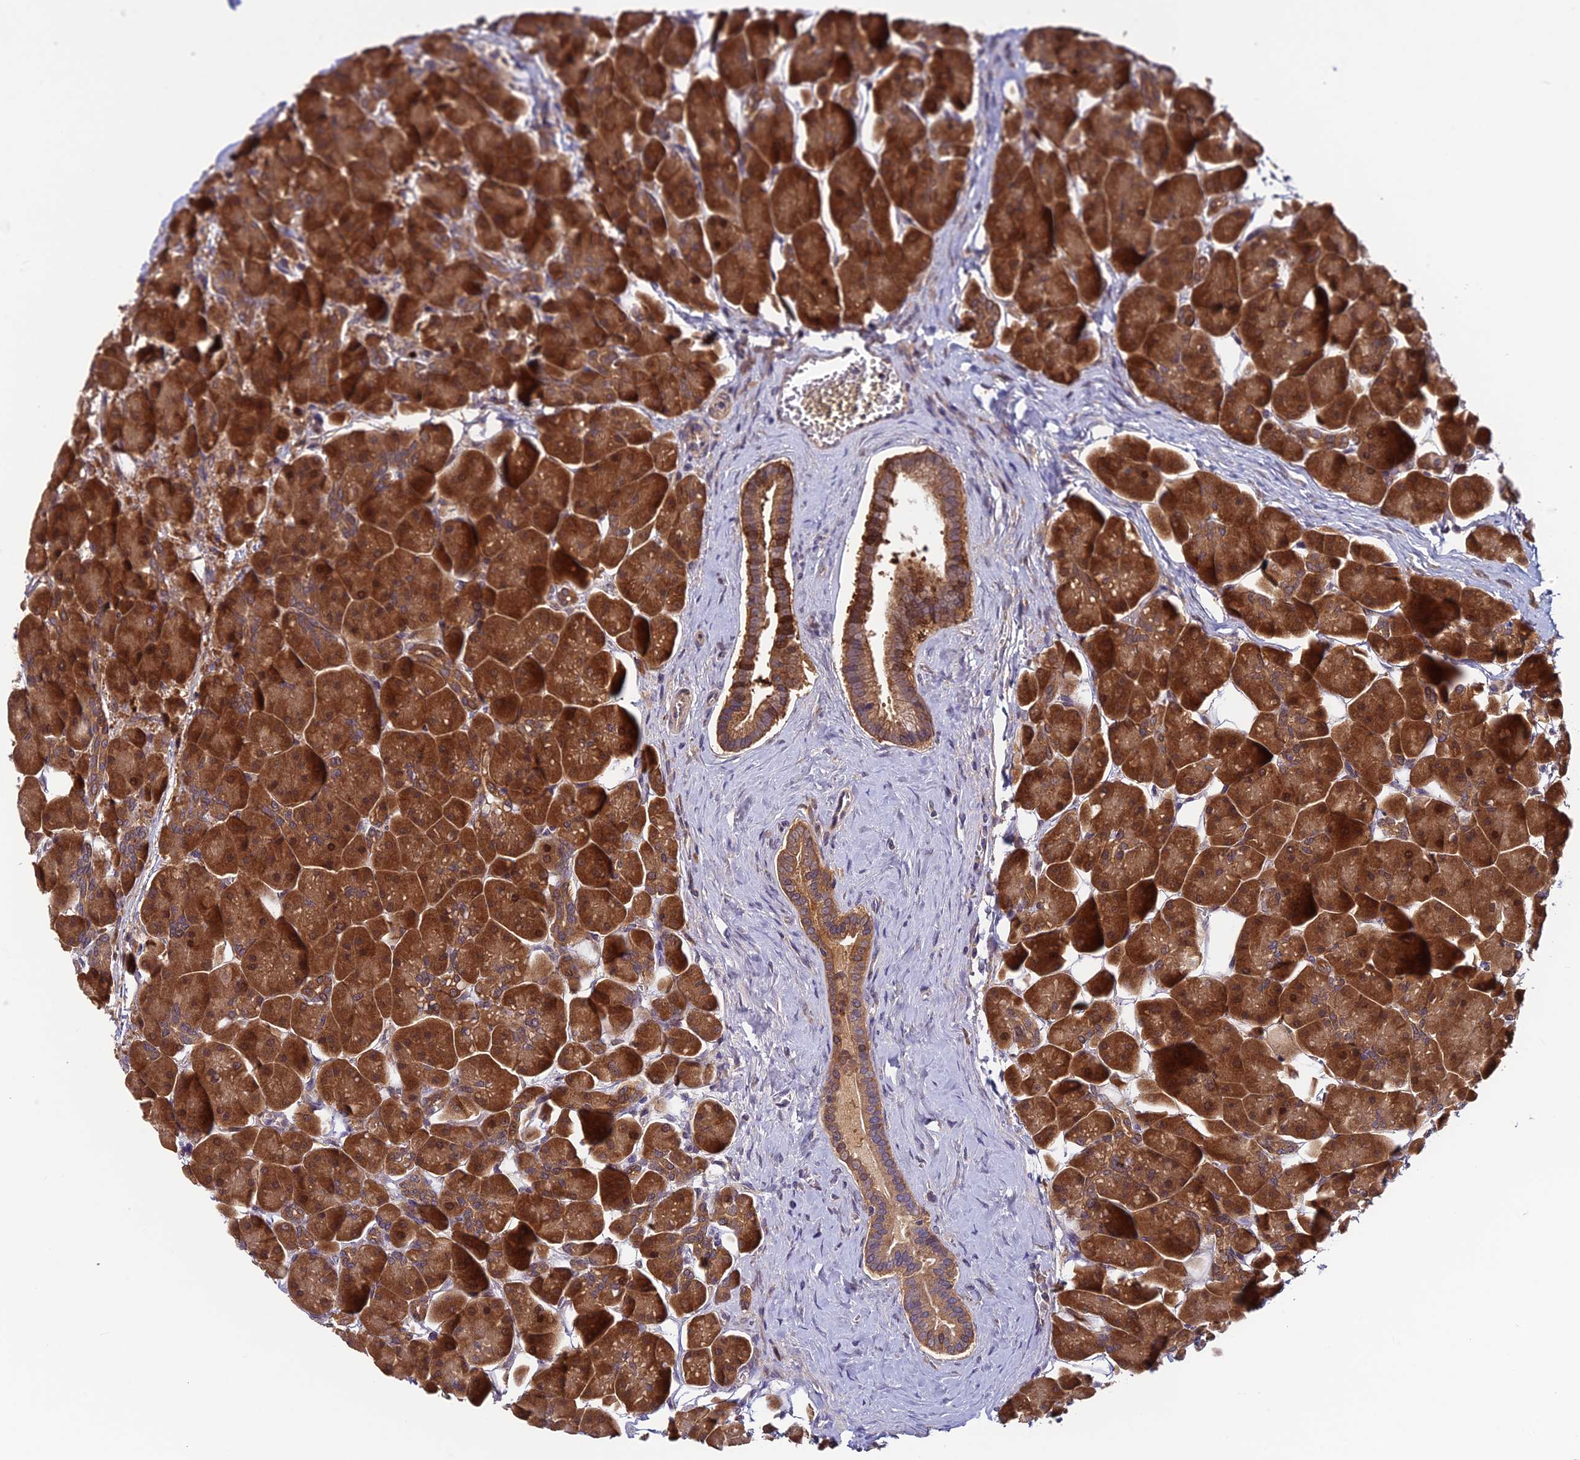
{"staining": {"intensity": "strong", "quantity": ">75%", "location": "cytoplasmic/membranous,nuclear"}, "tissue": "pancreas", "cell_type": "Exocrine glandular cells", "image_type": "normal", "snomed": [{"axis": "morphology", "description": "Normal tissue, NOS"}, {"axis": "topography", "description": "Pancreas"}], "caption": "Pancreas stained with DAB (3,3'-diaminobenzidine) immunohistochemistry reveals high levels of strong cytoplasmic/membranous,nuclear staining in about >75% of exocrine glandular cells. (DAB (3,3'-diaminobenzidine) IHC, brown staining for protein, blue staining for nuclei).", "gene": "CCDC15", "patient": {"sex": "male", "age": 66}}